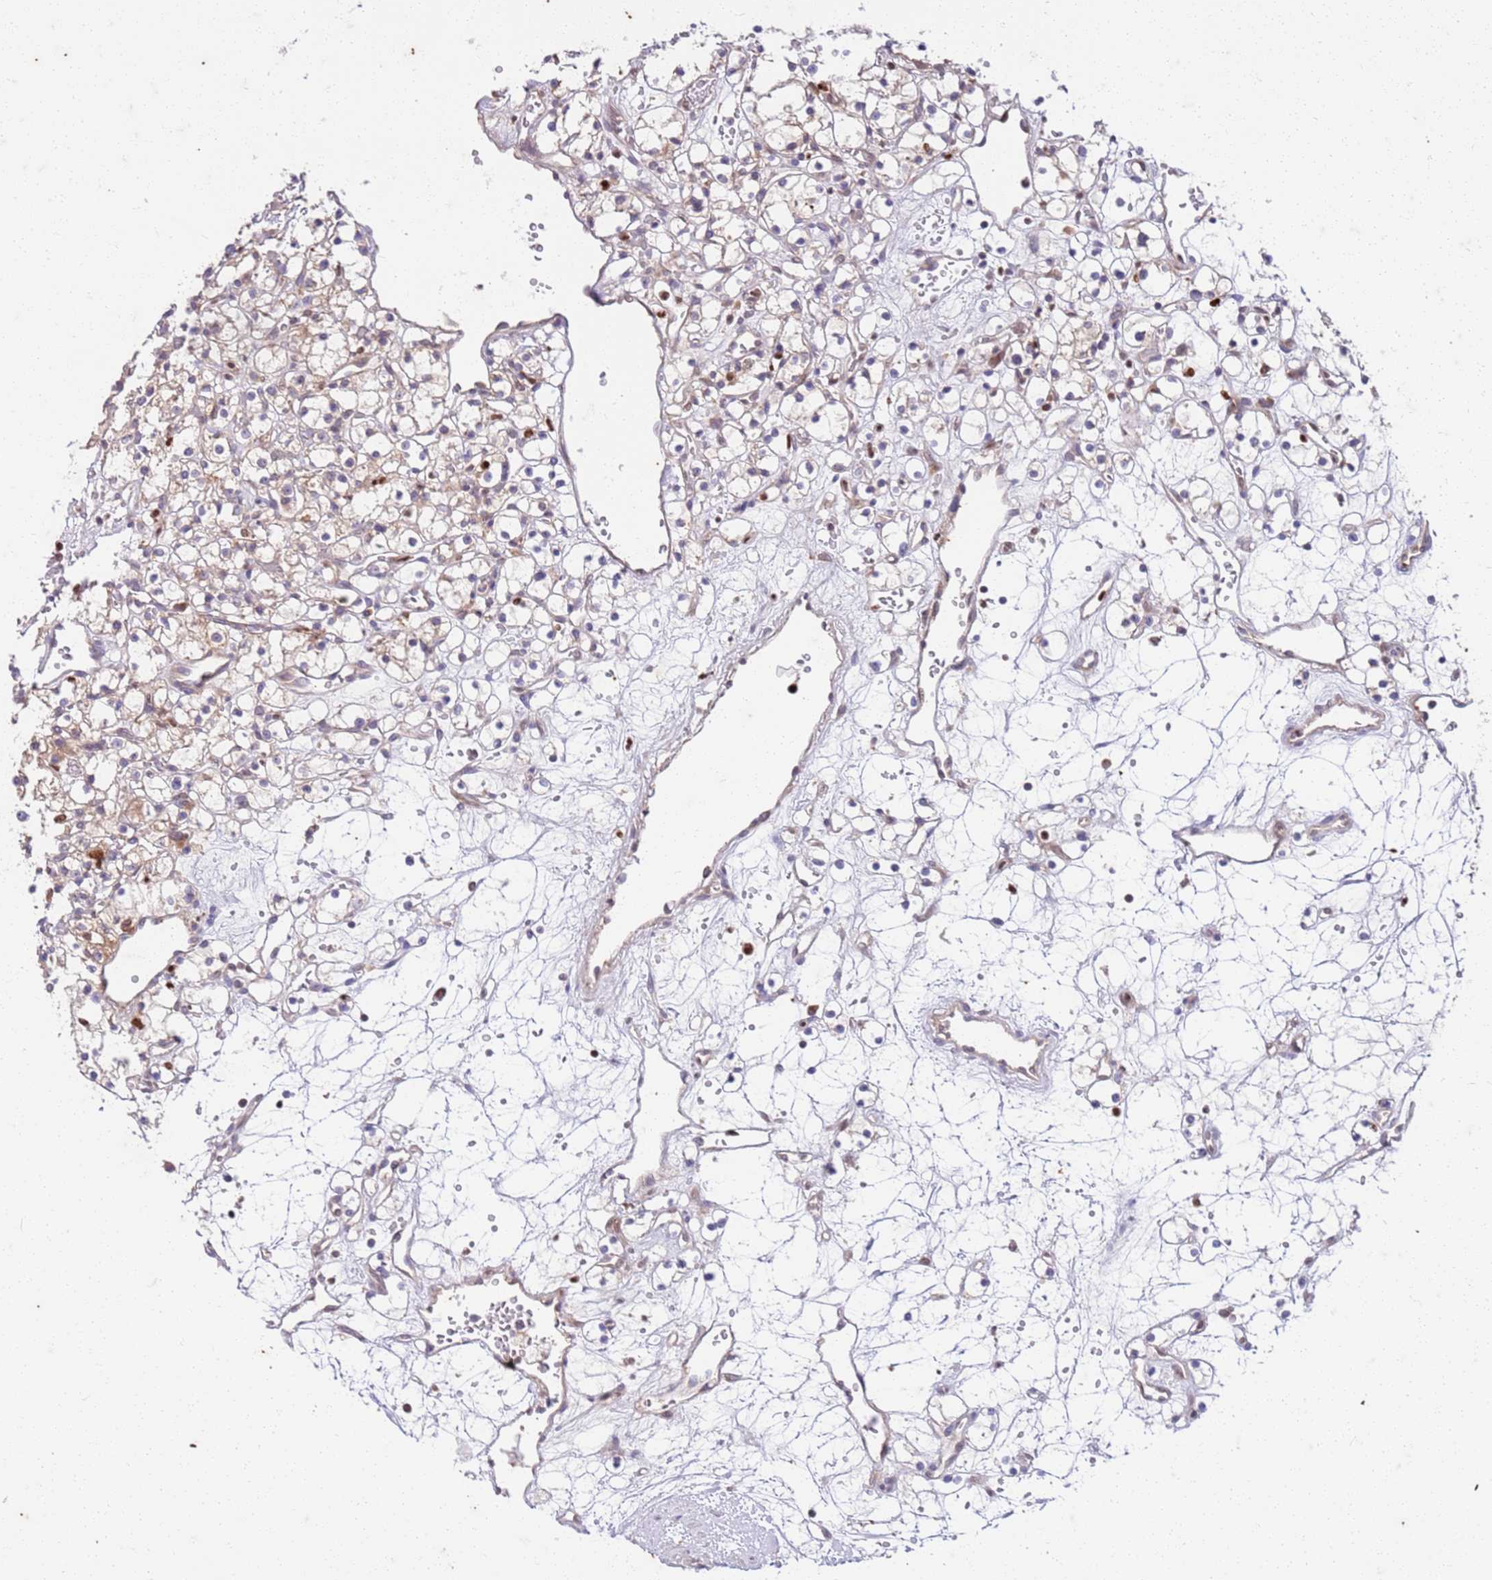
{"staining": {"intensity": "weak", "quantity": "25%-75%", "location": "cytoplasmic/membranous"}, "tissue": "renal cancer", "cell_type": "Tumor cells", "image_type": "cancer", "snomed": [{"axis": "morphology", "description": "Adenocarcinoma, NOS"}, {"axis": "topography", "description": "Kidney"}], "caption": "The immunohistochemical stain labels weak cytoplasmic/membranous positivity in tumor cells of renal cancer (adenocarcinoma) tissue.", "gene": "OSBP", "patient": {"sex": "female", "age": 59}}